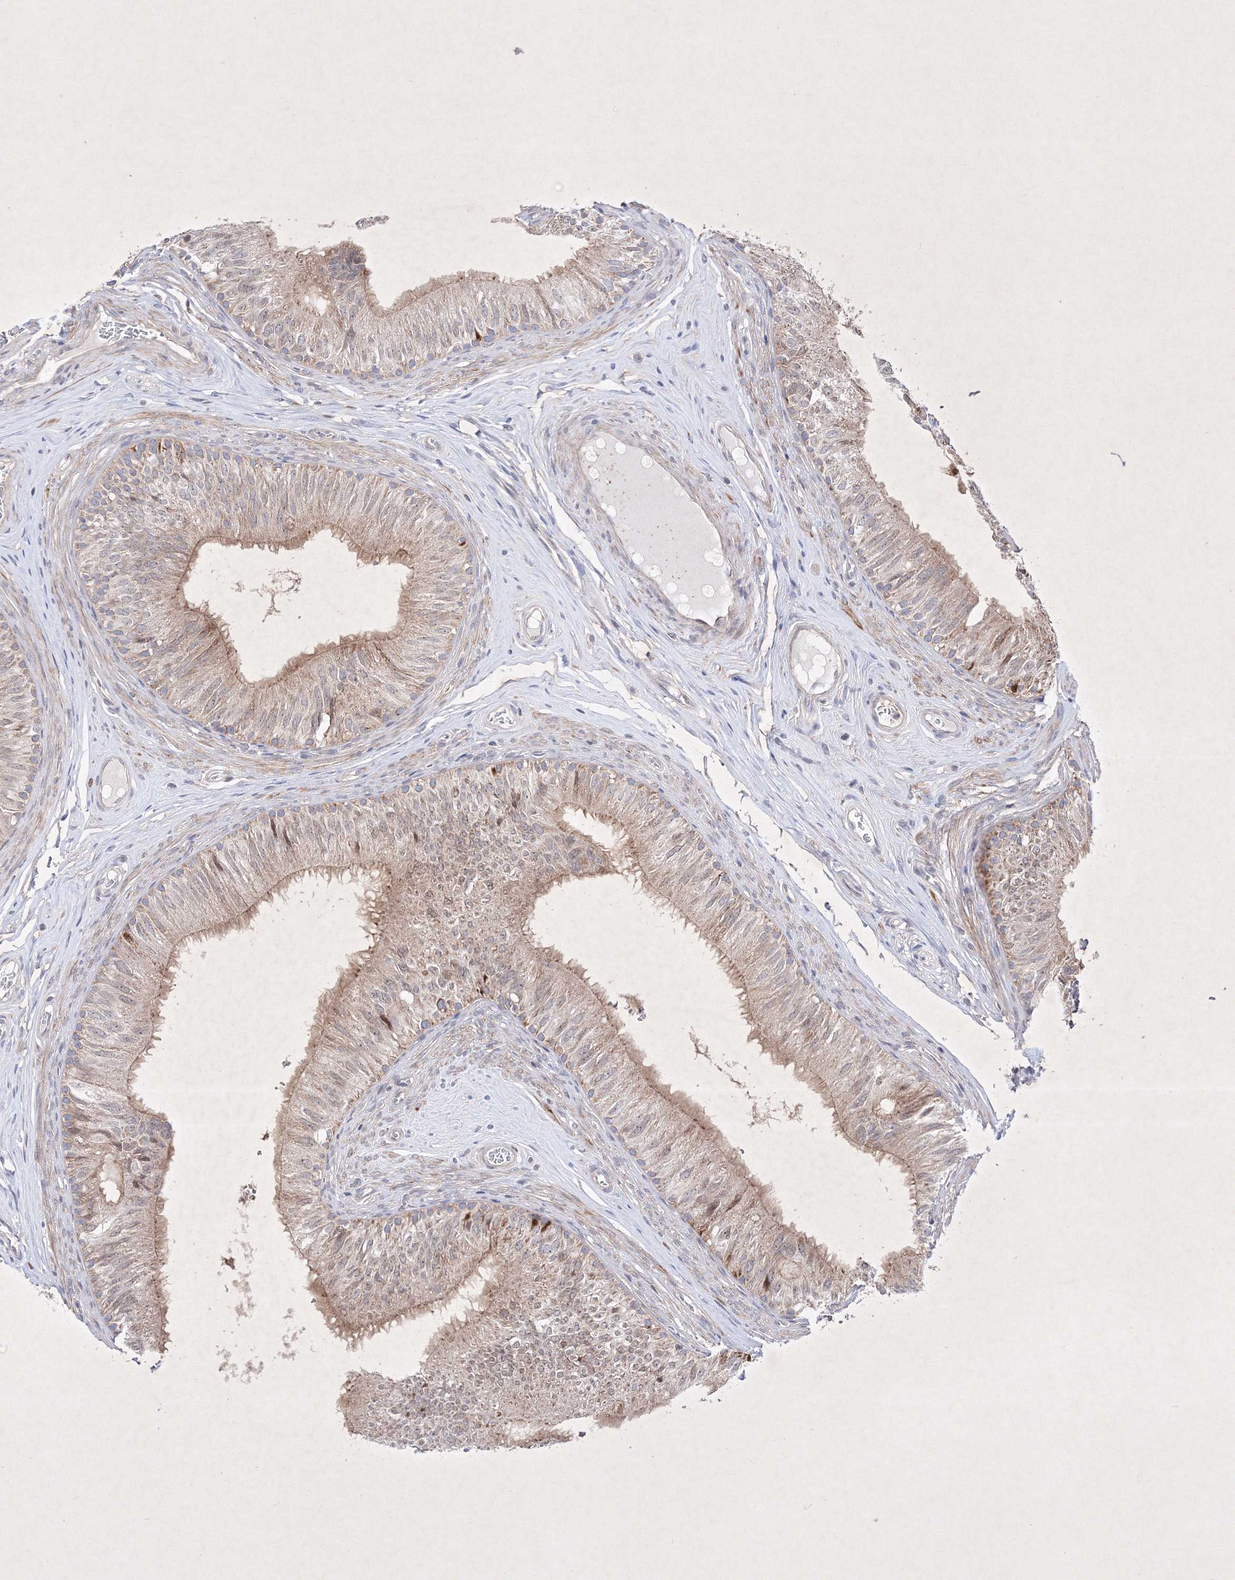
{"staining": {"intensity": "moderate", "quantity": "25%-75%", "location": "cytoplasmic/membranous,nuclear"}, "tissue": "epididymis", "cell_type": "Glandular cells", "image_type": "normal", "snomed": [{"axis": "morphology", "description": "Normal tissue, NOS"}, {"axis": "topography", "description": "Epididymis"}], "caption": "Epididymis stained for a protein (brown) demonstrates moderate cytoplasmic/membranous,nuclear positive positivity in about 25%-75% of glandular cells.", "gene": "OPA1", "patient": {"sex": "male", "age": 46}}